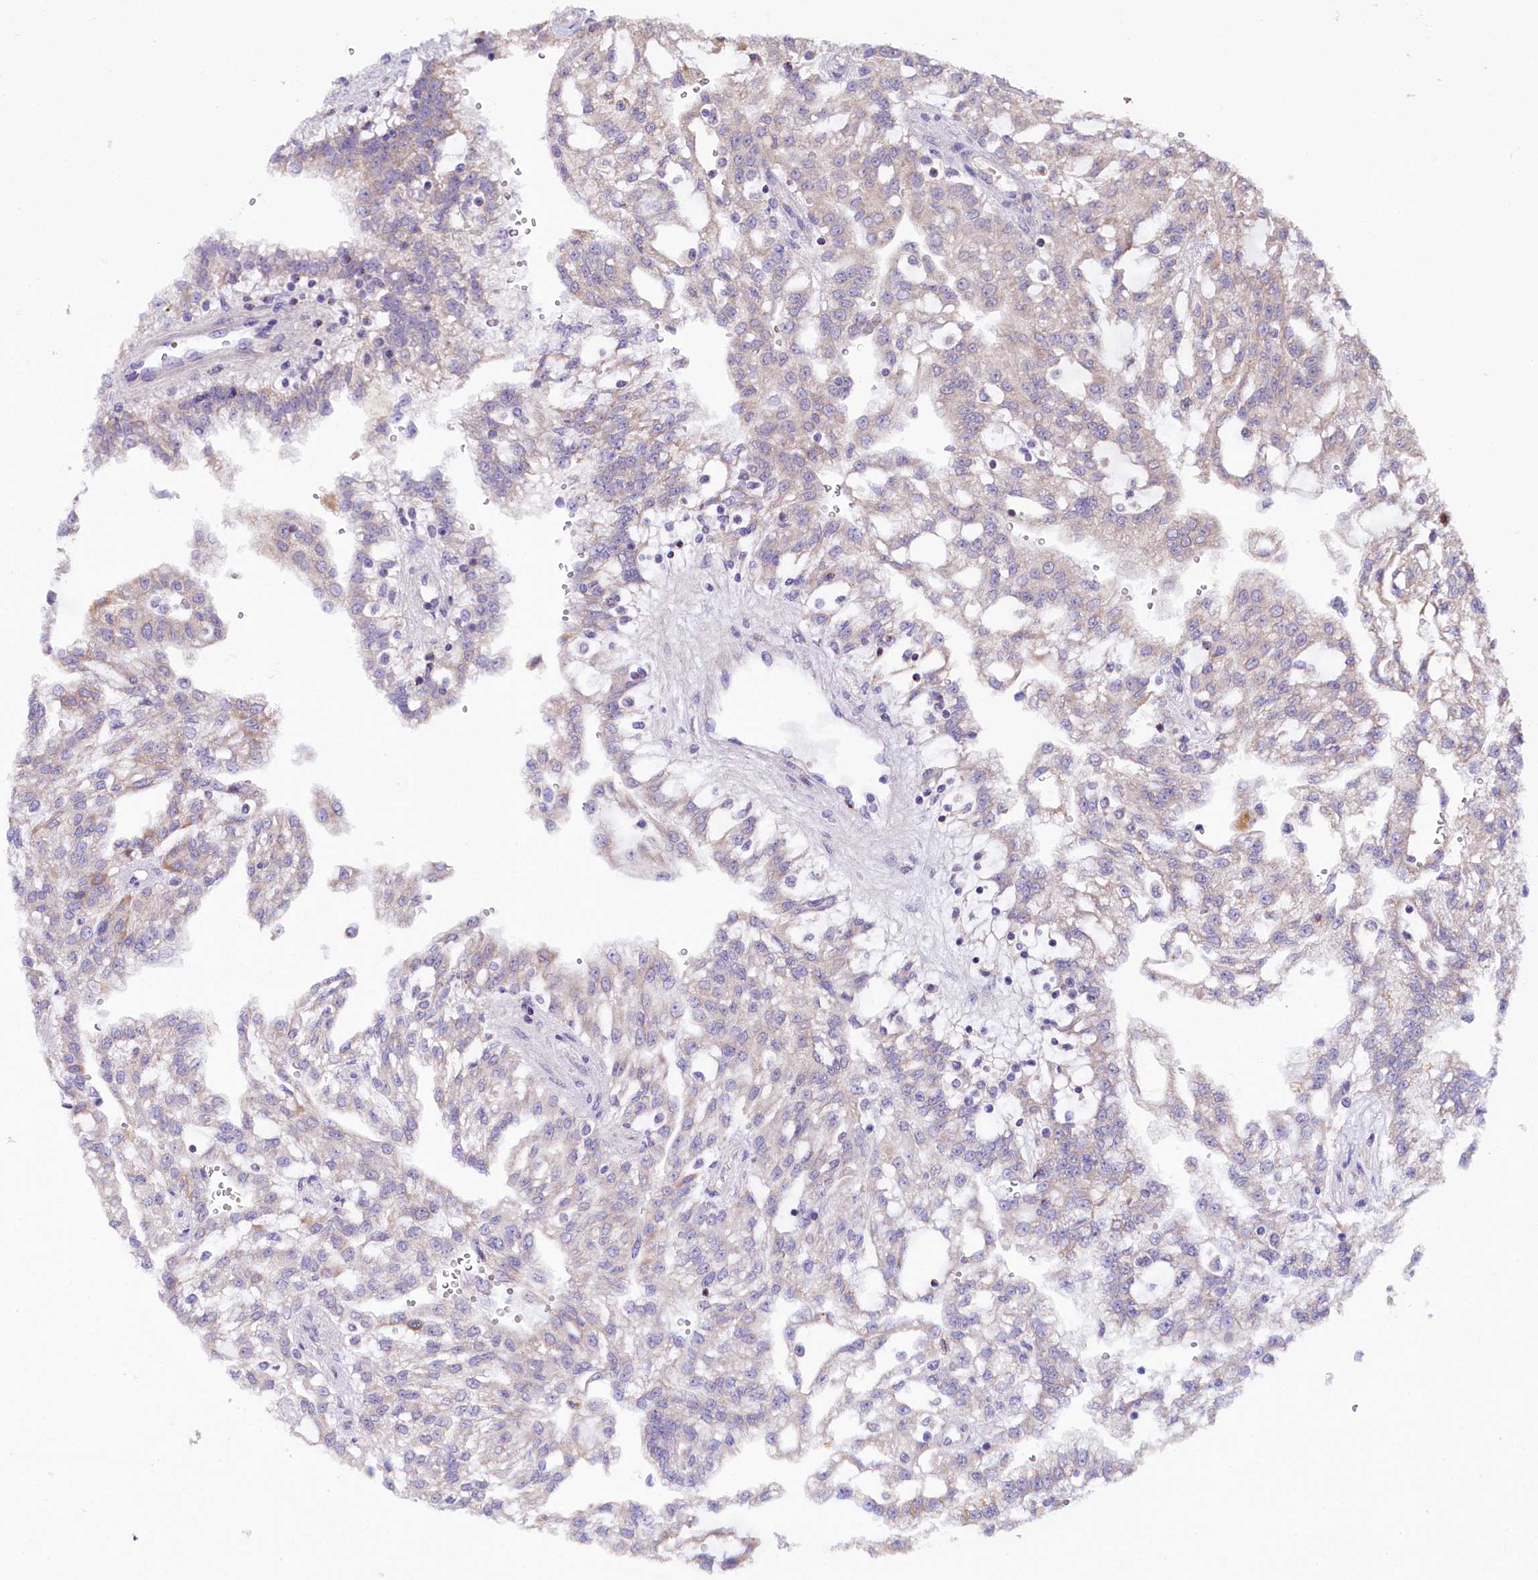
{"staining": {"intensity": "negative", "quantity": "none", "location": "none"}, "tissue": "renal cancer", "cell_type": "Tumor cells", "image_type": "cancer", "snomed": [{"axis": "morphology", "description": "Adenocarcinoma, NOS"}, {"axis": "topography", "description": "Kidney"}], "caption": "The immunohistochemistry micrograph has no significant staining in tumor cells of renal cancer tissue.", "gene": "ZNF45", "patient": {"sex": "male", "age": 63}}